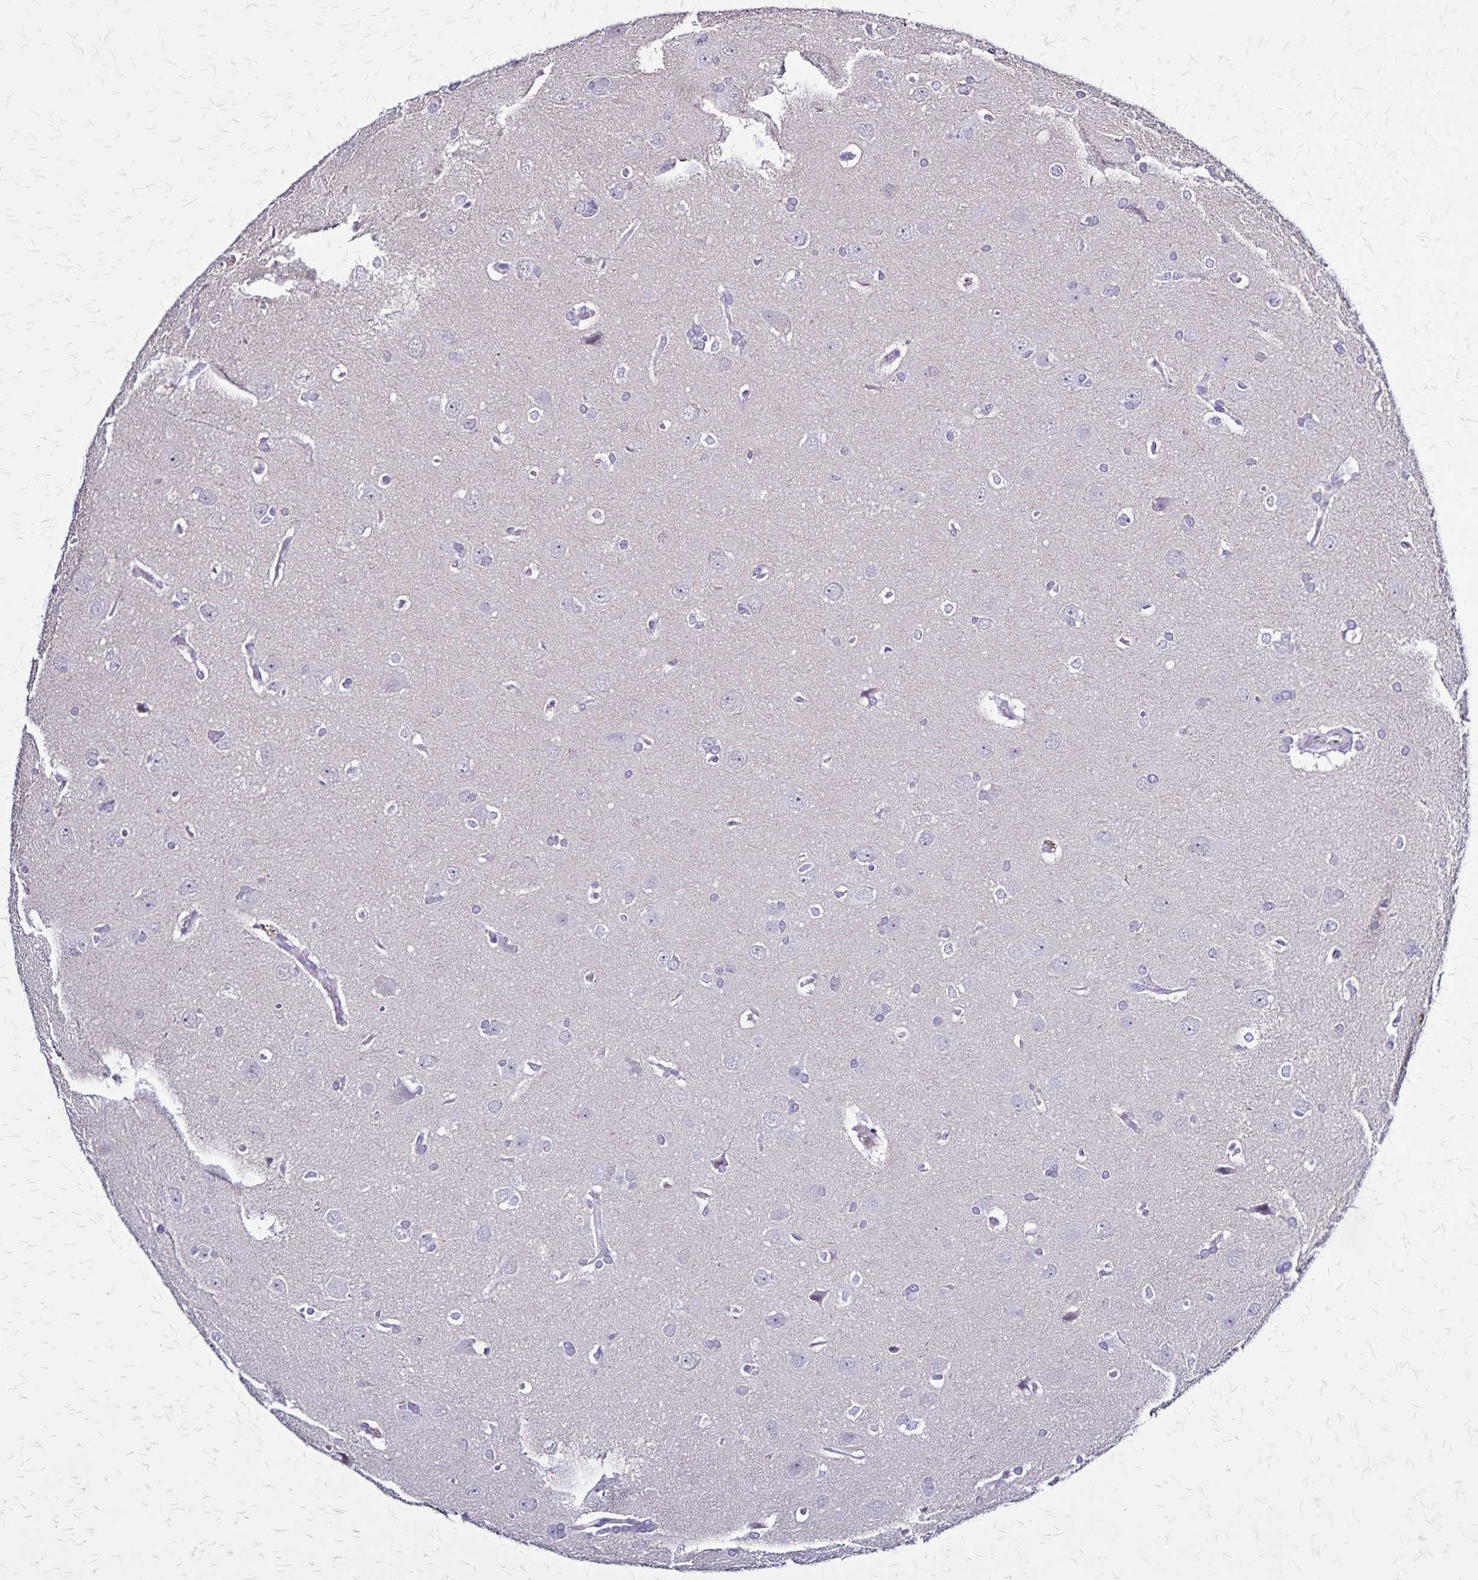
{"staining": {"intensity": "negative", "quantity": "none", "location": "none"}, "tissue": "glioma", "cell_type": "Tumor cells", "image_type": "cancer", "snomed": [{"axis": "morphology", "description": "Glioma, malignant, Low grade"}, {"axis": "topography", "description": "Brain"}], "caption": "The image exhibits no significant expression in tumor cells of malignant low-grade glioma.", "gene": "PLXNA4", "patient": {"sex": "female", "age": 54}}